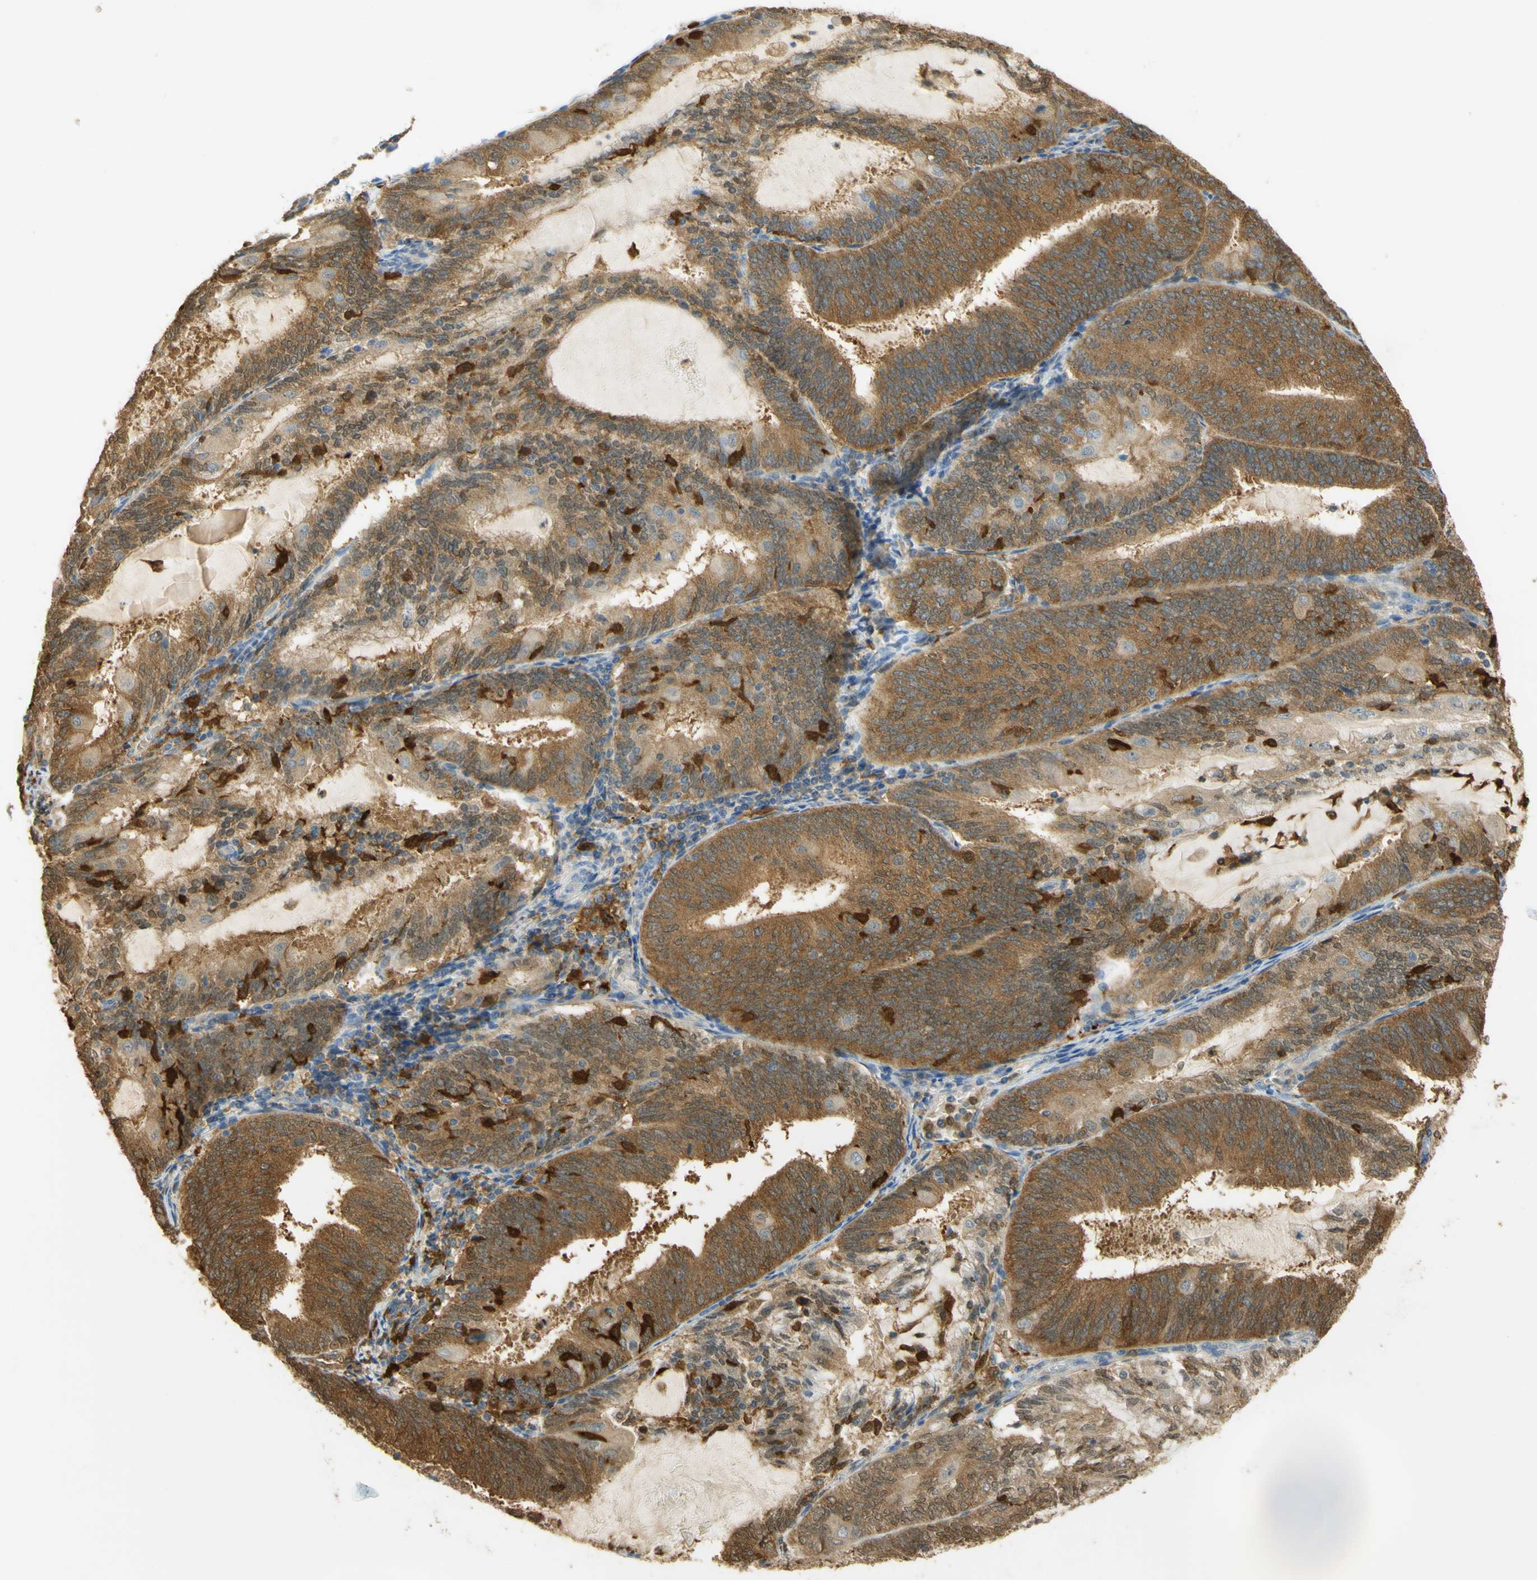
{"staining": {"intensity": "moderate", "quantity": ">75%", "location": "cytoplasmic/membranous"}, "tissue": "endometrial cancer", "cell_type": "Tumor cells", "image_type": "cancer", "snomed": [{"axis": "morphology", "description": "Adenocarcinoma, NOS"}, {"axis": "topography", "description": "Endometrium"}], "caption": "High-power microscopy captured an immunohistochemistry image of endometrial adenocarcinoma, revealing moderate cytoplasmic/membranous staining in approximately >75% of tumor cells.", "gene": "PAK1", "patient": {"sex": "female", "age": 81}}